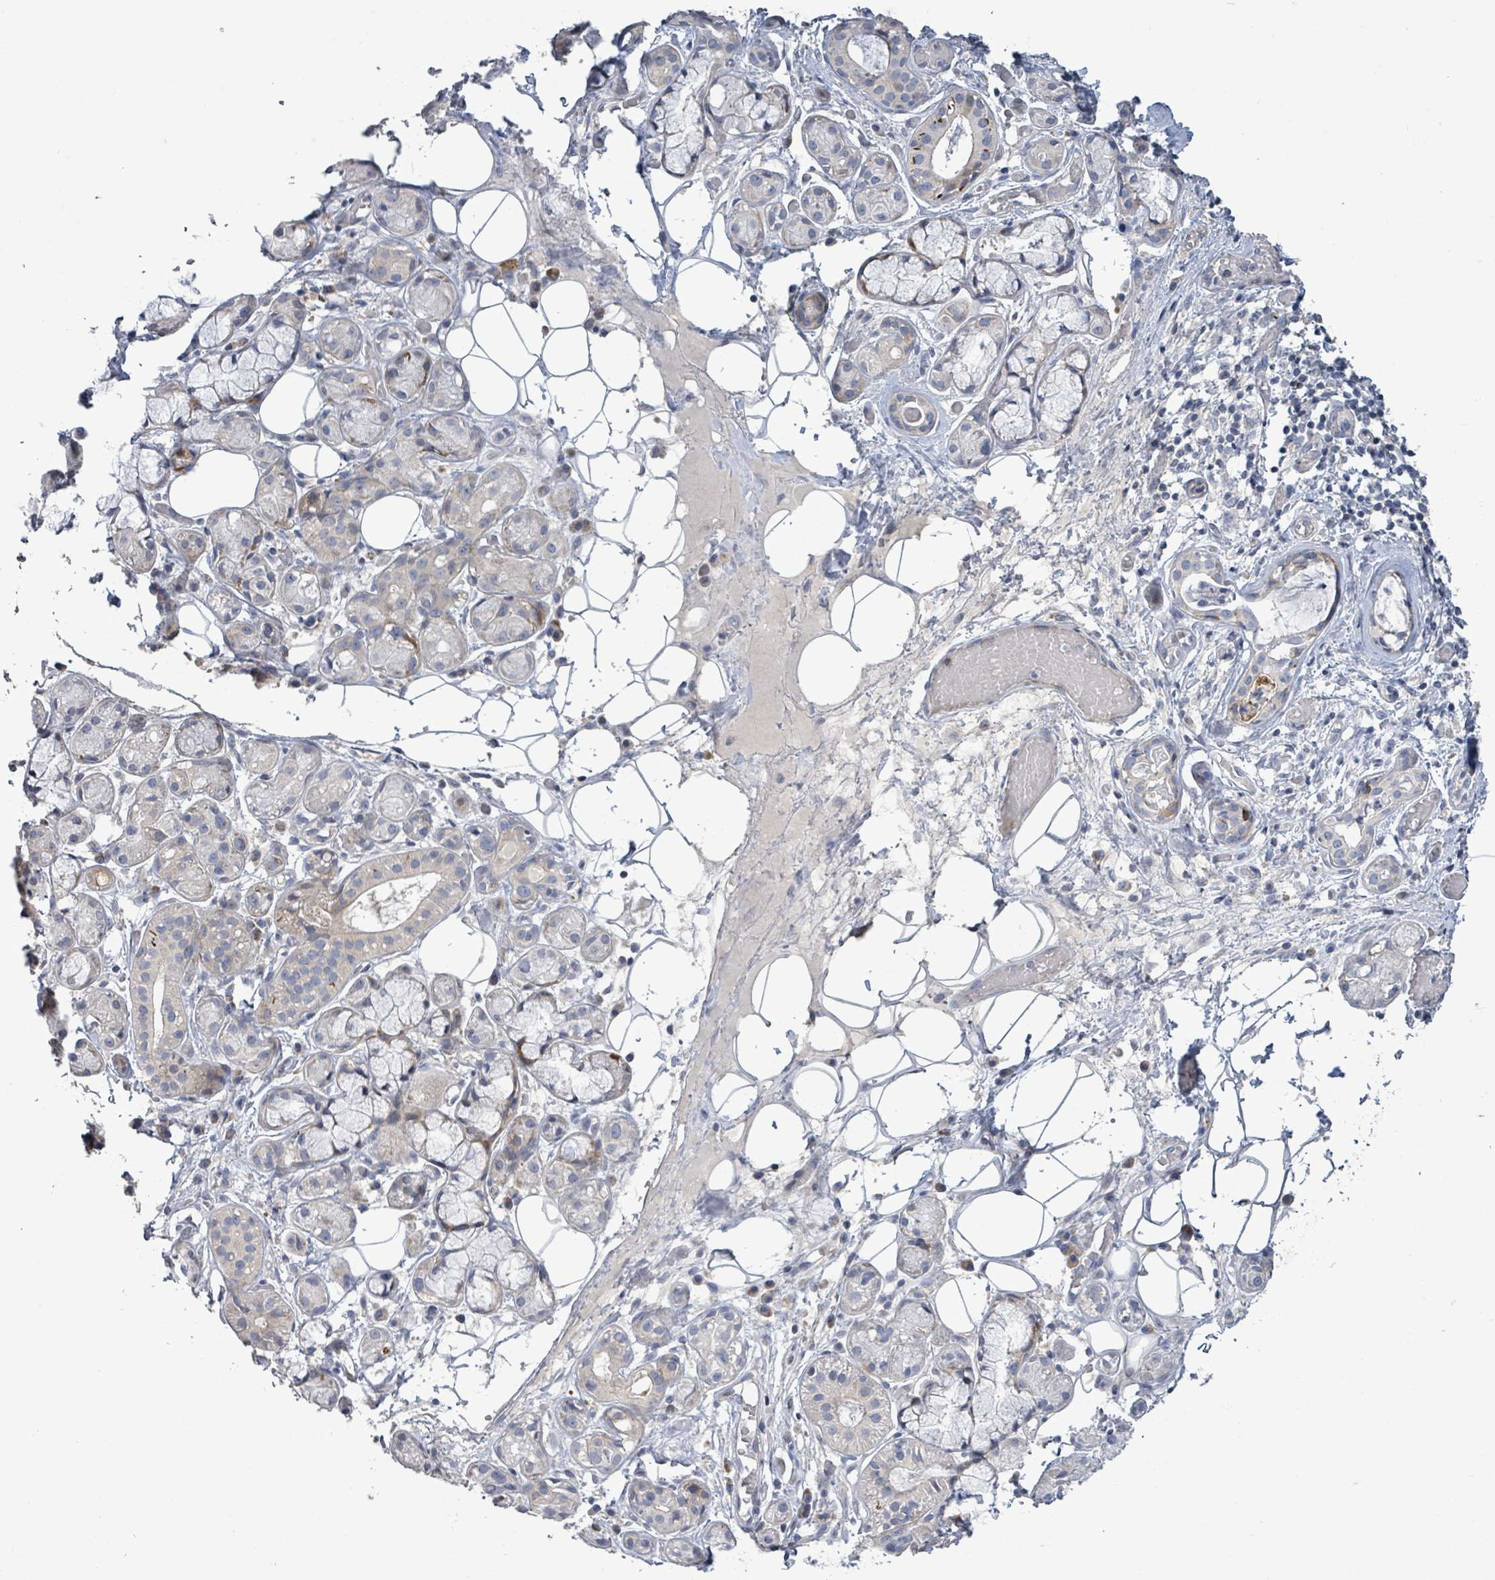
{"staining": {"intensity": "strong", "quantity": "<25%", "location": "cytoplasmic/membranous"}, "tissue": "salivary gland", "cell_type": "Glandular cells", "image_type": "normal", "snomed": [{"axis": "morphology", "description": "Normal tissue, NOS"}, {"axis": "topography", "description": "Salivary gland"}], "caption": "Protein expression analysis of unremarkable salivary gland exhibits strong cytoplasmic/membranous staining in about <25% of glandular cells.", "gene": "LILRA4", "patient": {"sex": "male", "age": 82}}